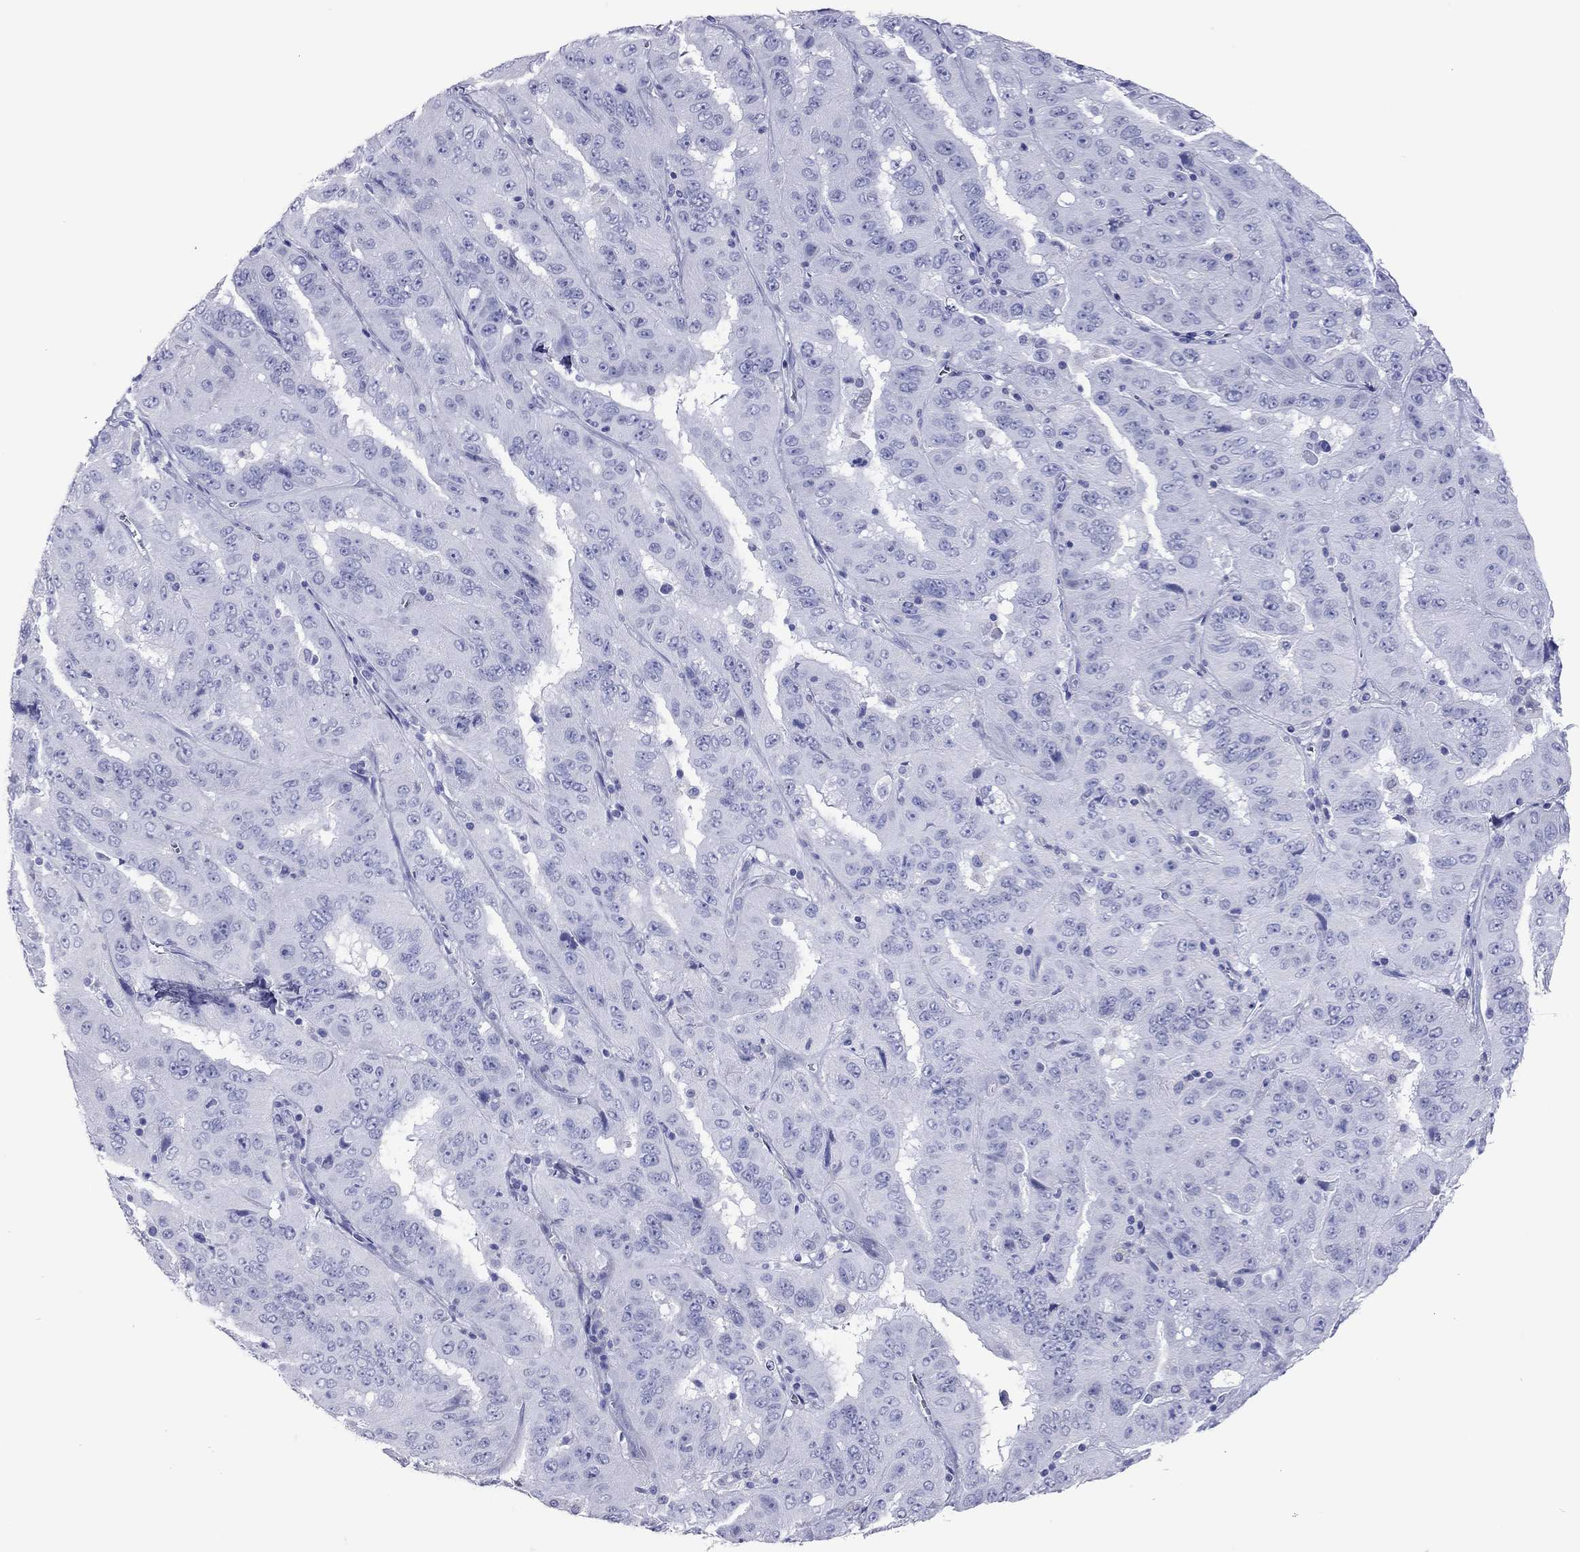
{"staining": {"intensity": "negative", "quantity": "none", "location": "none"}, "tissue": "pancreatic cancer", "cell_type": "Tumor cells", "image_type": "cancer", "snomed": [{"axis": "morphology", "description": "Adenocarcinoma, NOS"}, {"axis": "topography", "description": "Pancreas"}], "caption": "DAB immunohistochemical staining of human pancreatic cancer (adenocarcinoma) displays no significant positivity in tumor cells.", "gene": "VSIG10", "patient": {"sex": "male", "age": 63}}